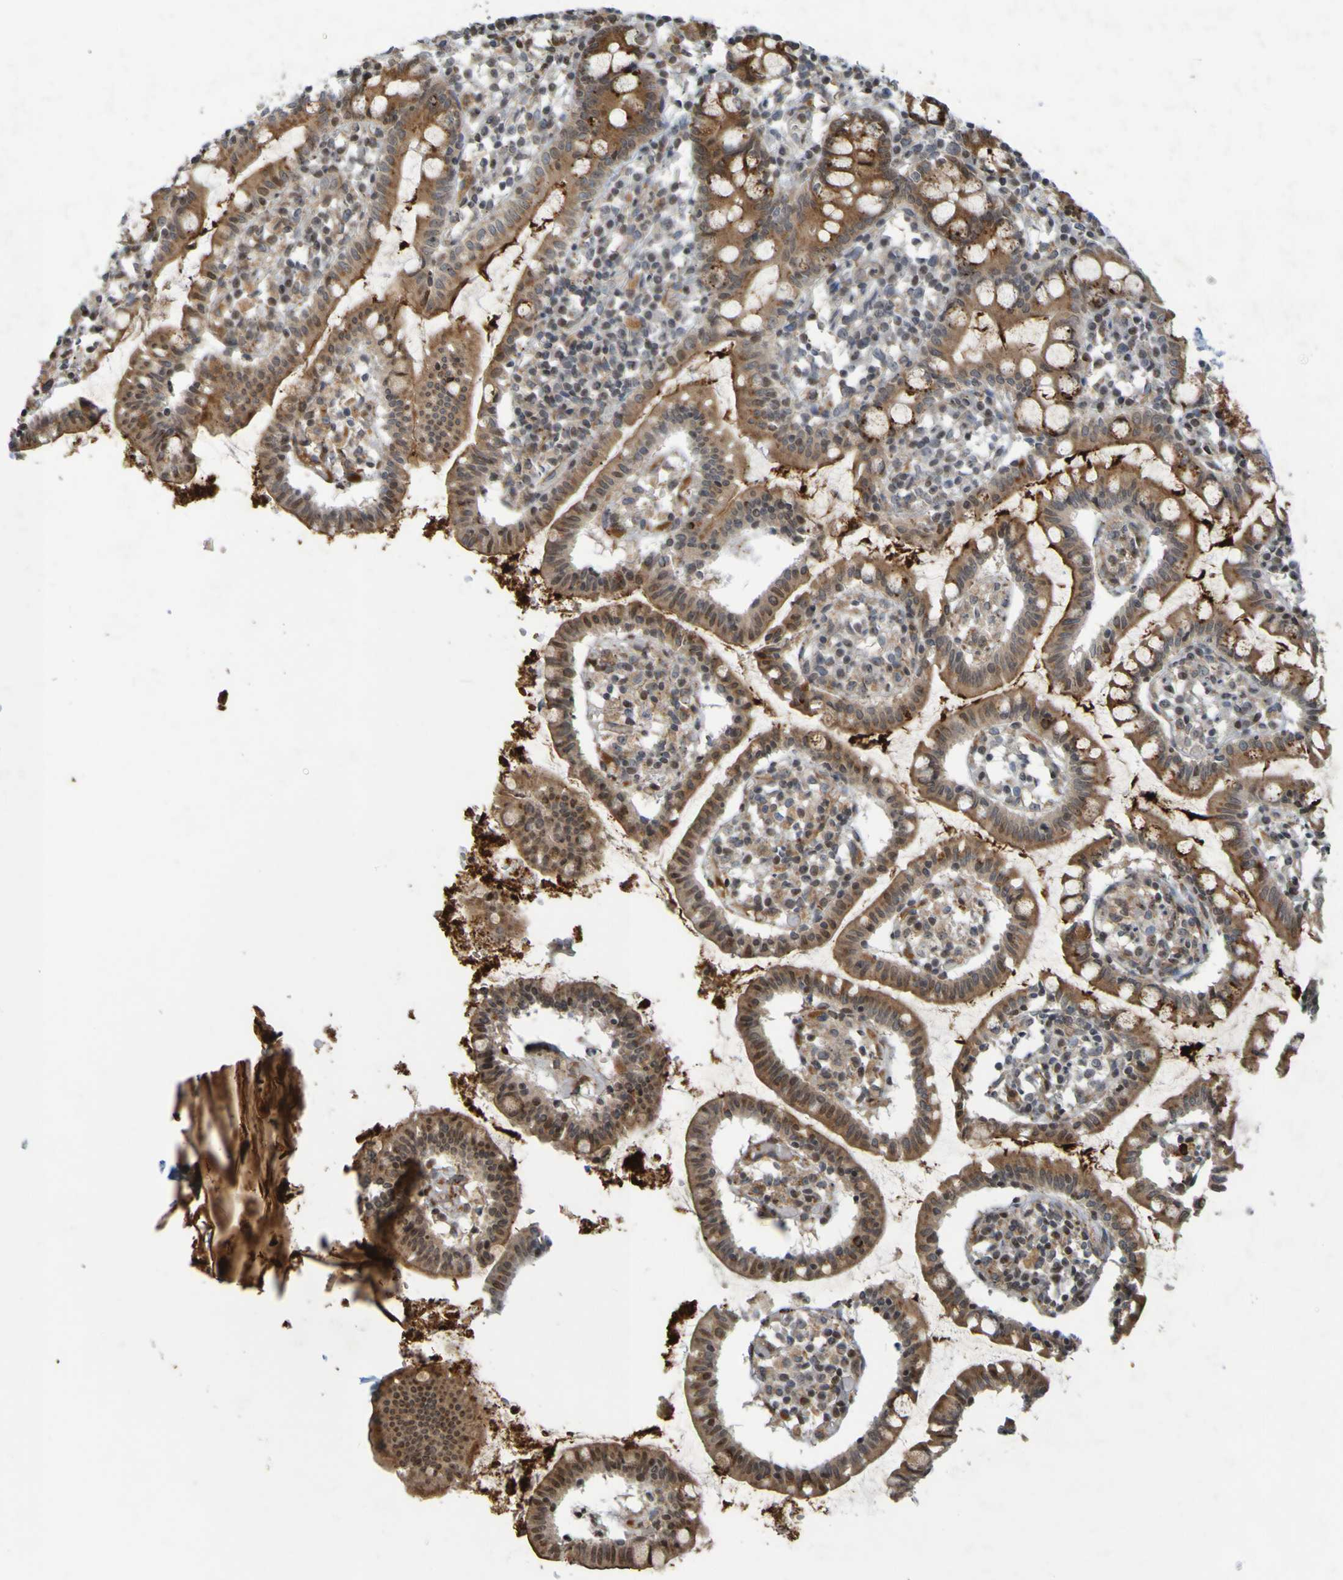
{"staining": {"intensity": "moderate", "quantity": ">75%", "location": "cytoplasmic/membranous"}, "tissue": "small intestine", "cell_type": "Glandular cells", "image_type": "normal", "snomed": [{"axis": "morphology", "description": "Normal tissue, NOS"}, {"axis": "morphology", "description": "Cystadenocarcinoma, serous, Metastatic site"}, {"axis": "topography", "description": "Small intestine"}], "caption": "Small intestine stained with IHC exhibits moderate cytoplasmic/membranous staining in about >75% of glandular cells.", "gene": "GUCY1A1", "patient": {"sex": "female", "age": 61}}